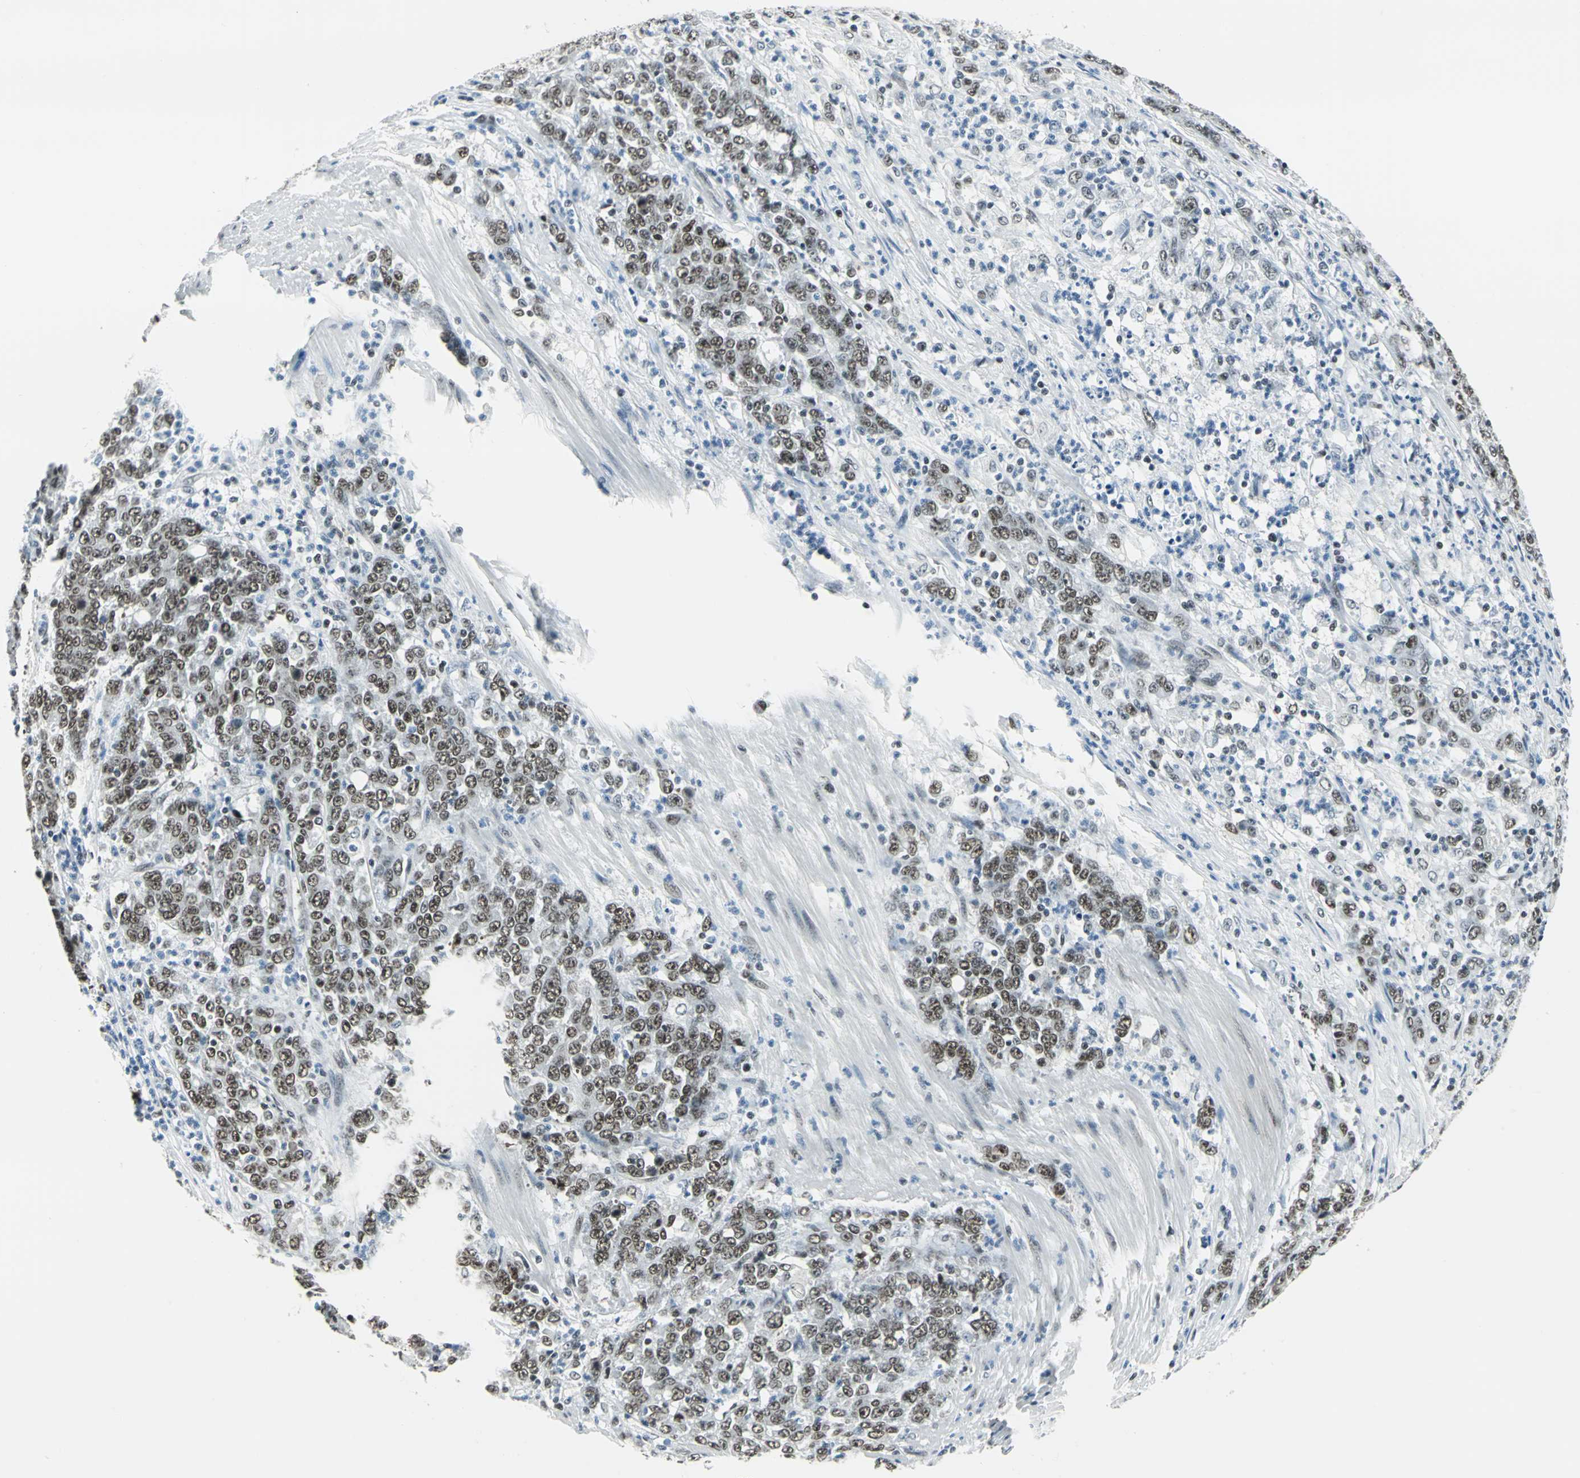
{"staining": {"intensity": "moderate", "quantity": ">75%", "location": "nuclear"}, "tissue": "stomach cancer", "cell_type": "Tumor cells", "image_type": "cancer", "snomed": [{"axis": "morphology", "description": "Adenocarcinoma, NOS"}, {"axis": "topography", "description": "Stomach, lower"}], "caption": "Protein expression analysis of human adenocarcinoma (stomach) reveals moderate nuclear expression in approximately >75% of tumor cells.", "gene": "ADNP", "patient": {"sex": "female", "age": 71}}